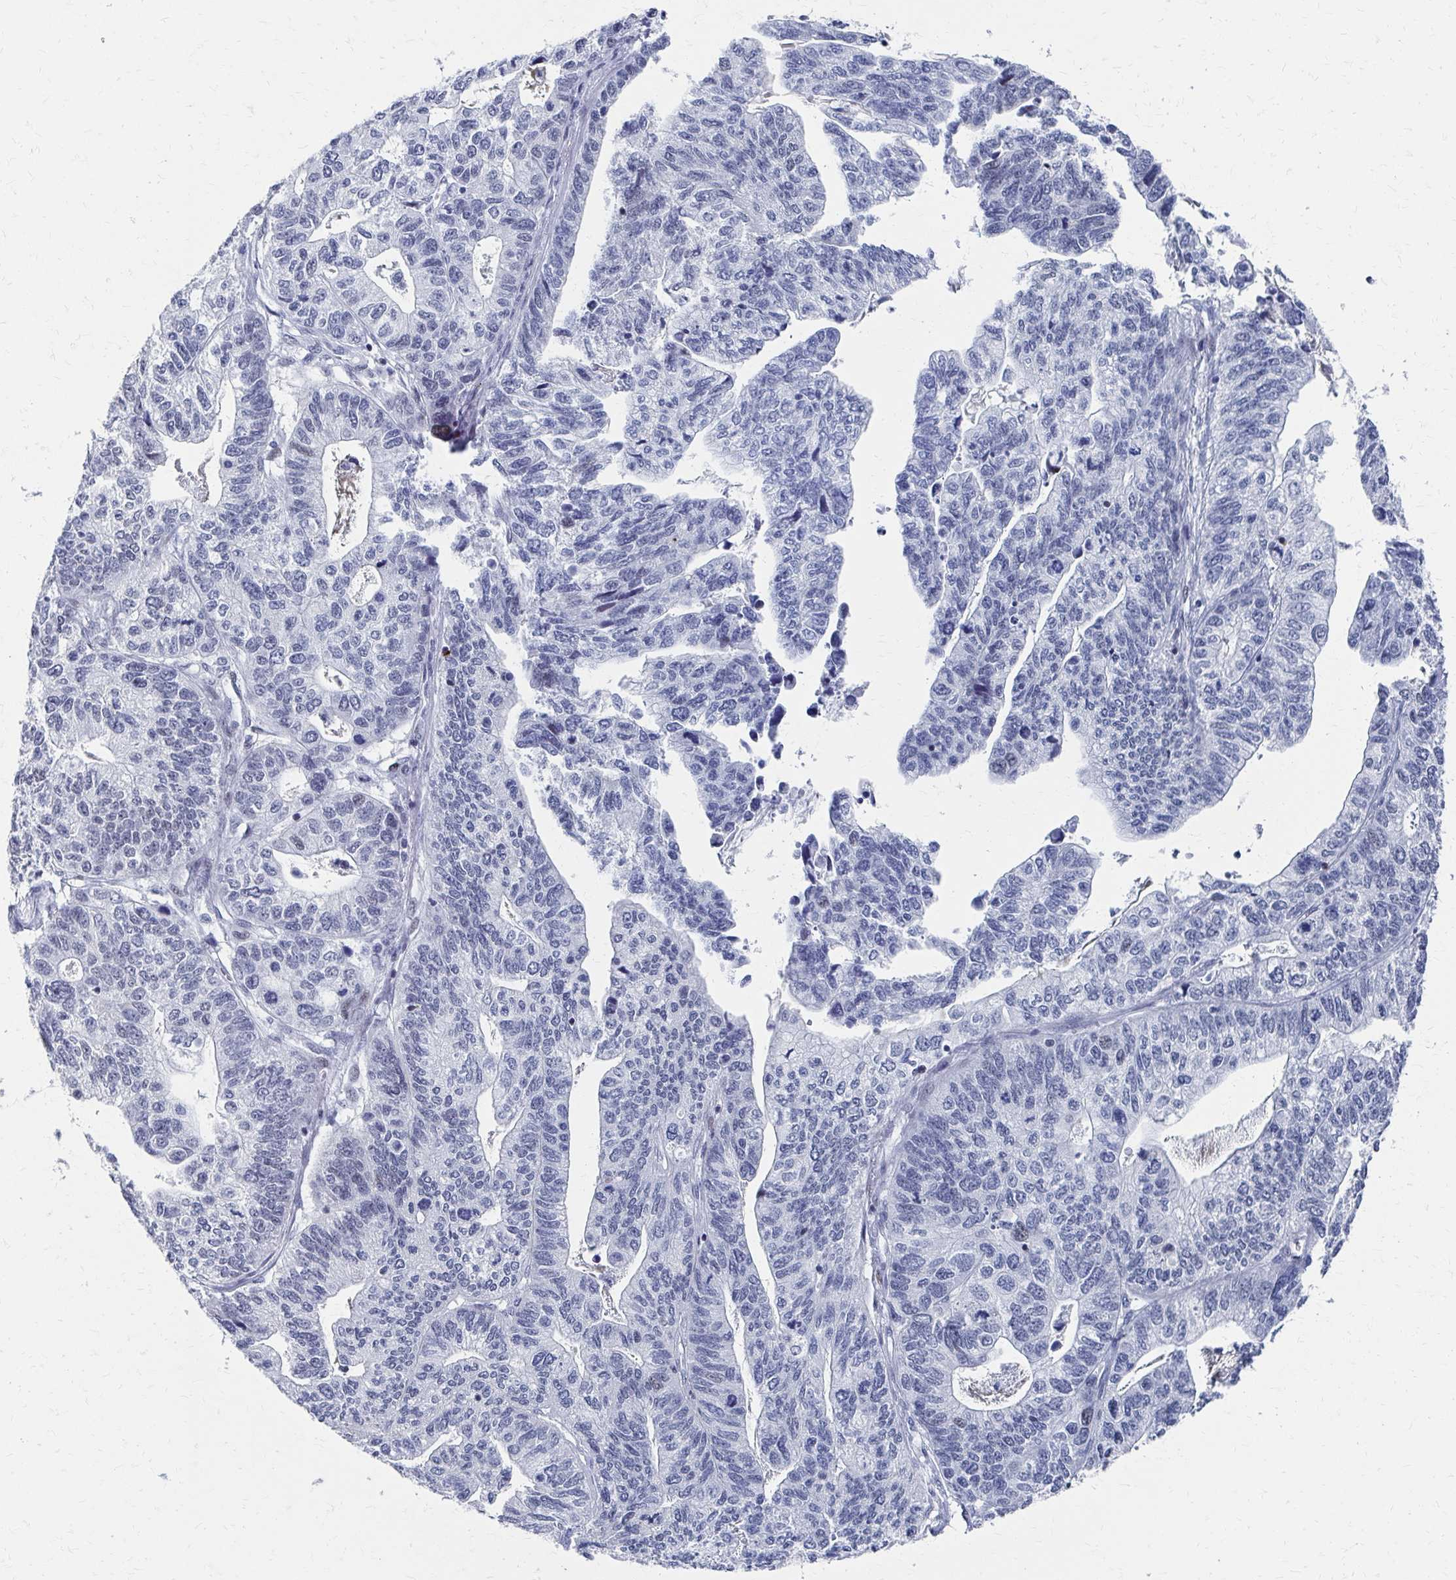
{"staining": {"intensity": "negative", "quantity": "none", "location": "none"}, "tissue": "stomach cancer", "cell_type": "Tumor cells", "image_type": "cancer", "snomed": [{"axis": "morphology", "description": "Adenocarcinoma, NOS"}, {"axis": "topography", "description": "Stomach, upper"}], "caption": "Adenocarcinoma (stomach) was stained to show a protein in brown. There is no significant staining in tumor cells.", "gene": "CDIN1", "patient": {"sex": "female", "age": 67}}